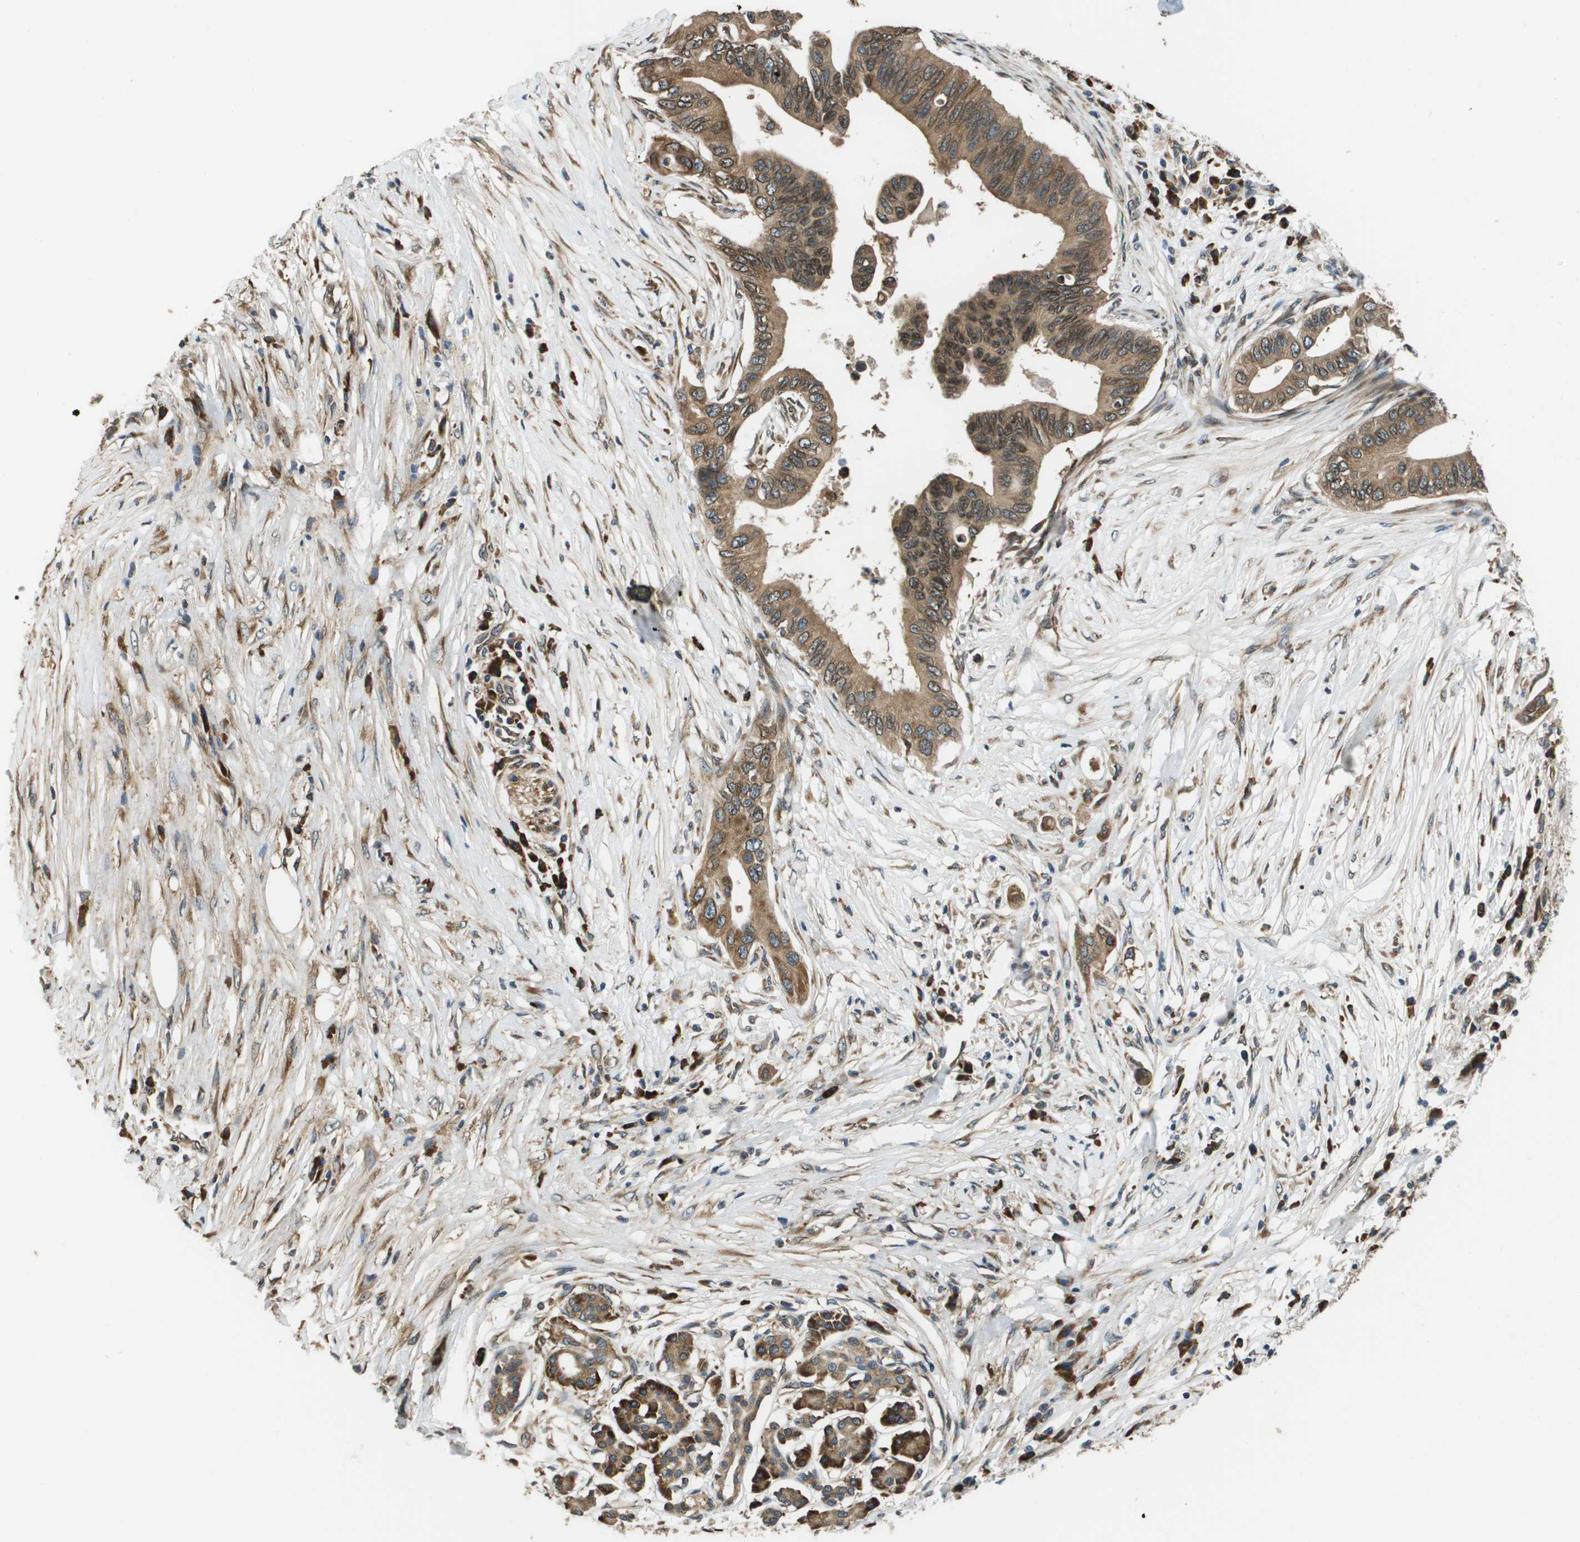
{"staining": {"intensity": "moderate", "quantity": ">75%", "location": "cytoplasmic/membranous"}, "tissue": "pancreatic cancer", "cell_type": "Tumor cells", "image_type": "cancer", "snomed": [{"axis": "morphology", "description": "Adenocarcinoma, NOS"}, {"axis": "topography", "description": "Pancreas"}], "caption": "Moderate cytoplasmic/membranous expression for a protein is appreciated in approximately >75% of tumor cells of pancreatic cancer (adenocarcinoma) using immunohistochemistry (IHC).", "gene": "SEC62", "patient": {"sex": "male", "age": 77}}